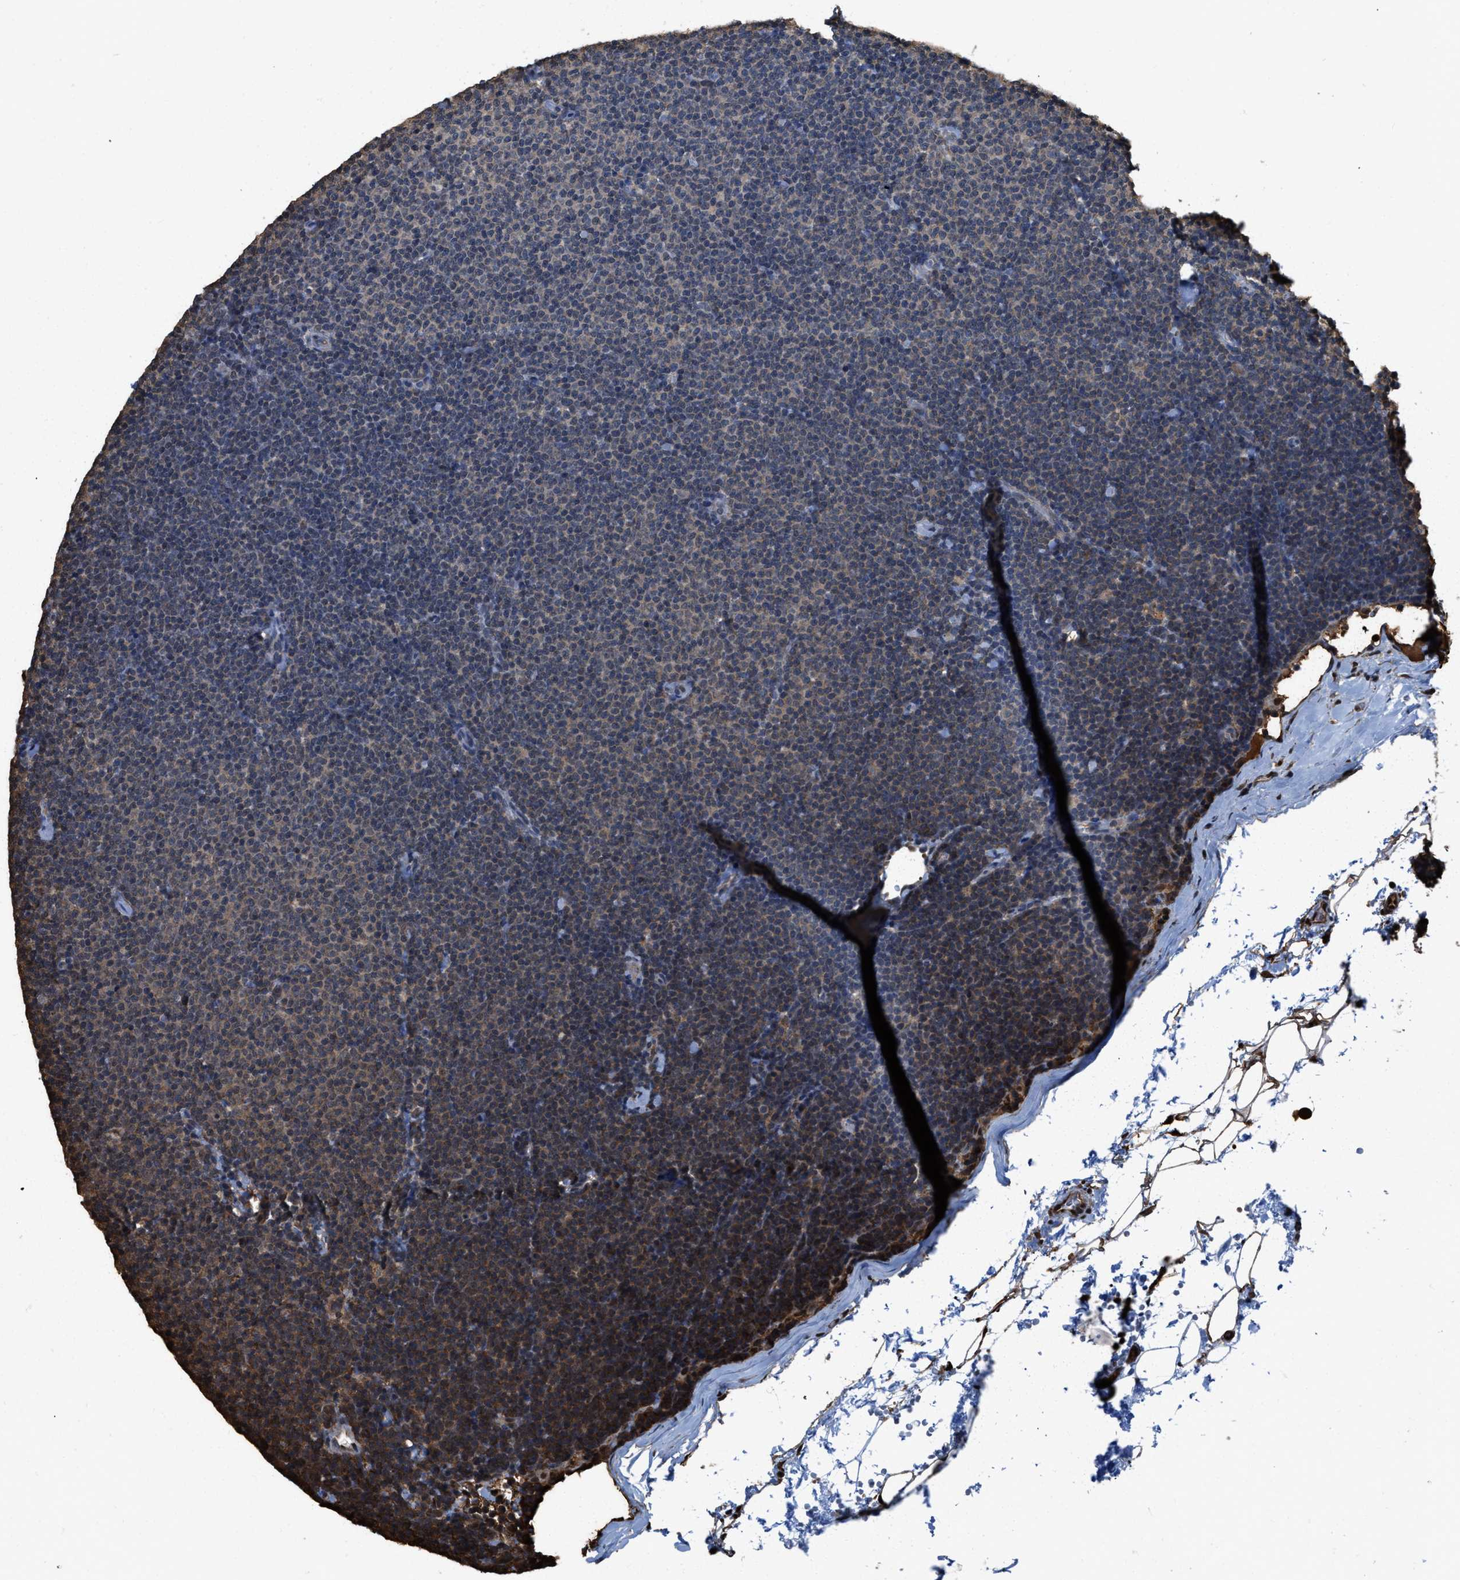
{"staining": {"intensity": "moderate", "quantity": "<25%", "location": "cytoplasmic/membranous"}, "tissue": "lymphoma", "cell_type": "Tumor cells", "image_type": "cancer", "snomed": [{"axis": "morphology", "description": "Malignant lymphoma, non-Hodgkin's type, Low grade"}, {"axis": "topography", "description": "Lymph node"}], "caption": "DAB immunohistochemical staining of lymphoma reveals moderate cytoplasmic/membranous protein positivity in approximately <25% of tumor cells.", "gene": "FNTA", "patient": {"sex": "female", "age": 53}}